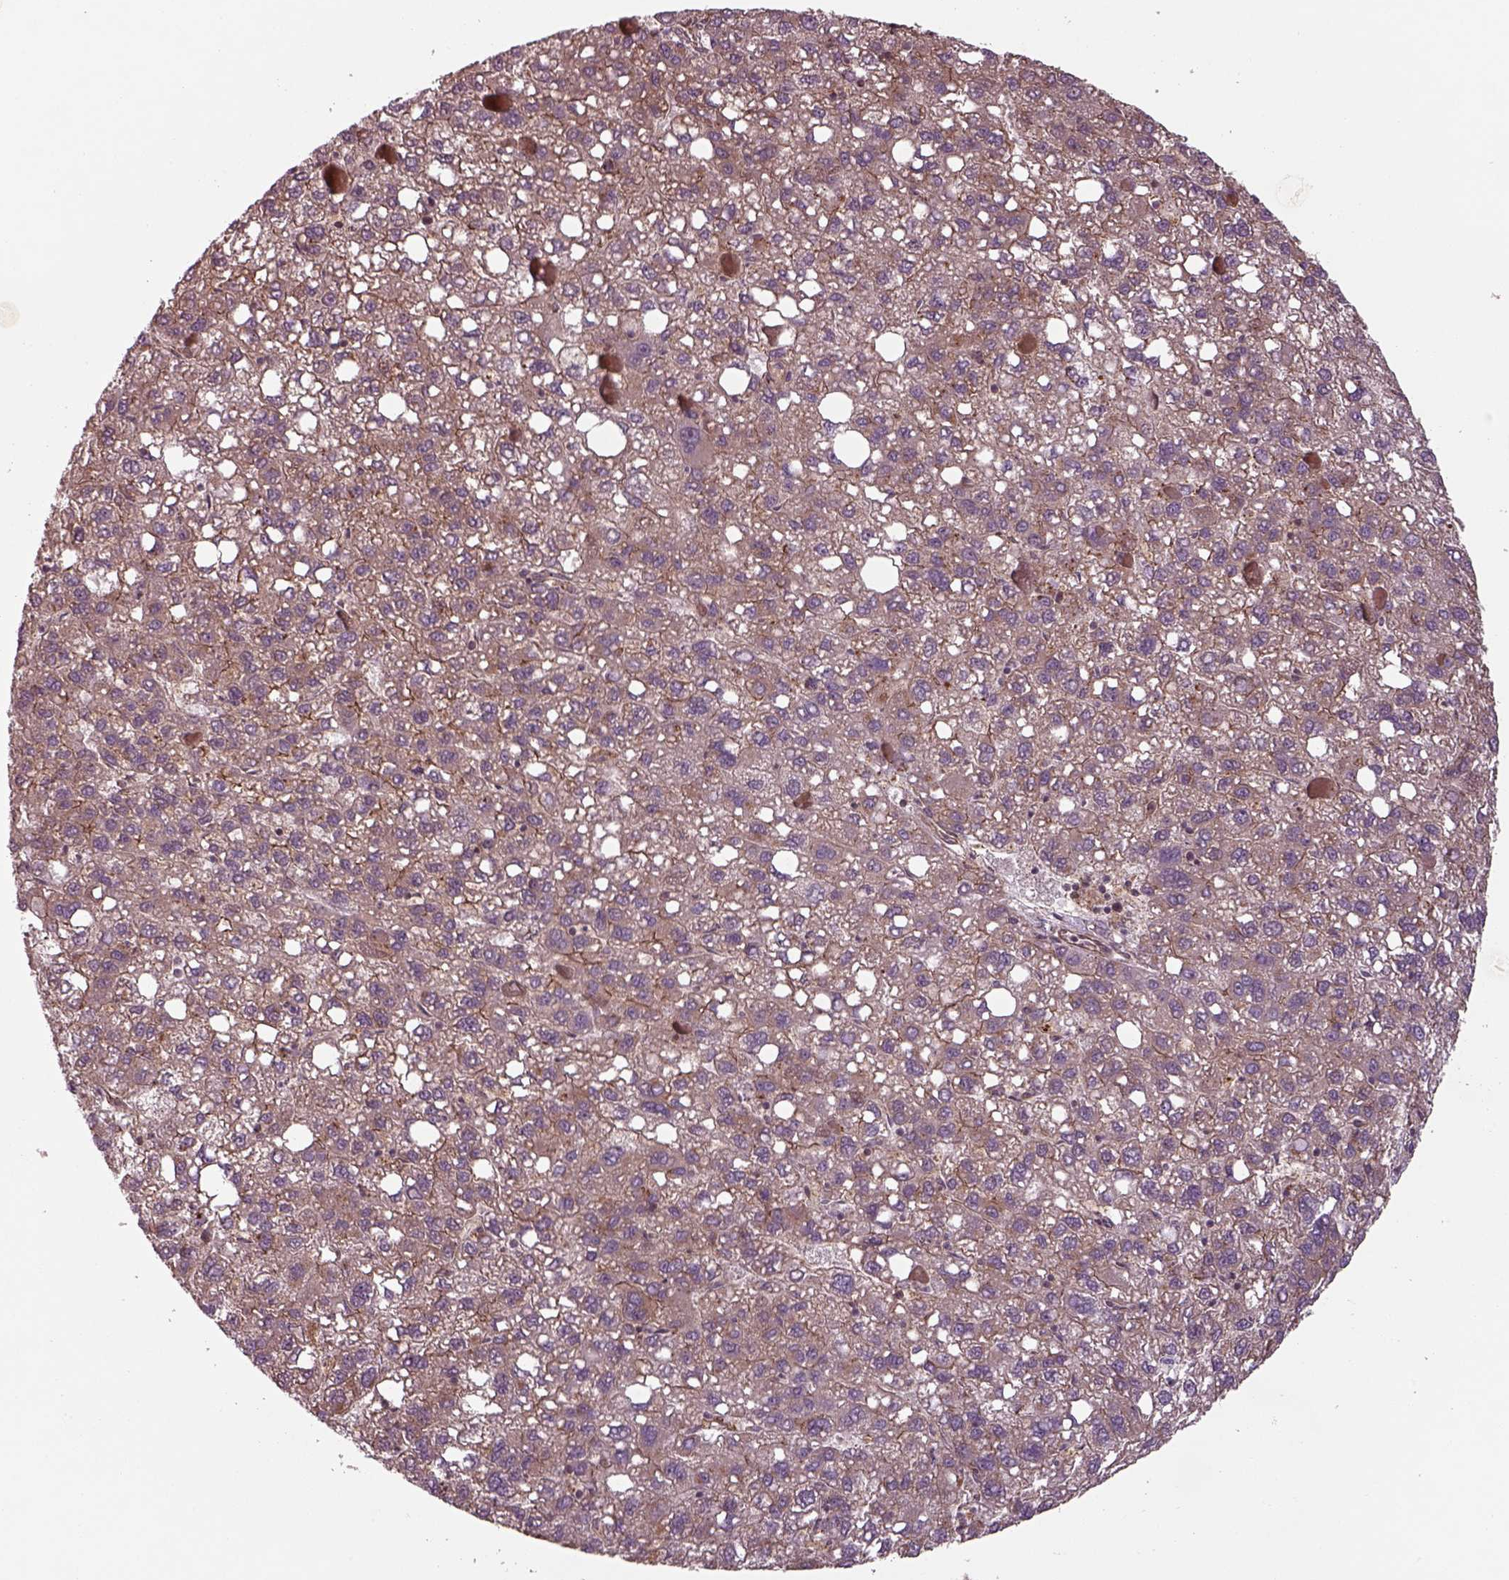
{"staining": {"intensity": "weak", "quantity": "25%-75%", "location": "cytoplasmic/membranous"}, "tissue": "liver cancer", "cell_type": "Tumor cells", "image_type": "cancer", "snomed": [{"axis": "morphology", "description": "Carcinoma, Hepatocellular, NOS"}, {"axis": "topography", "description": "Liver"}], "caption": "An image showing weak cytoplasmic/membranous expression in about 25%-75% of tumor cells in liver cancer (hepatocellular carcinoma), as visualized by brown immunohistochemical staining.", "gene": "CHMP3", "patient": {"sex": "female", "age": 82}}